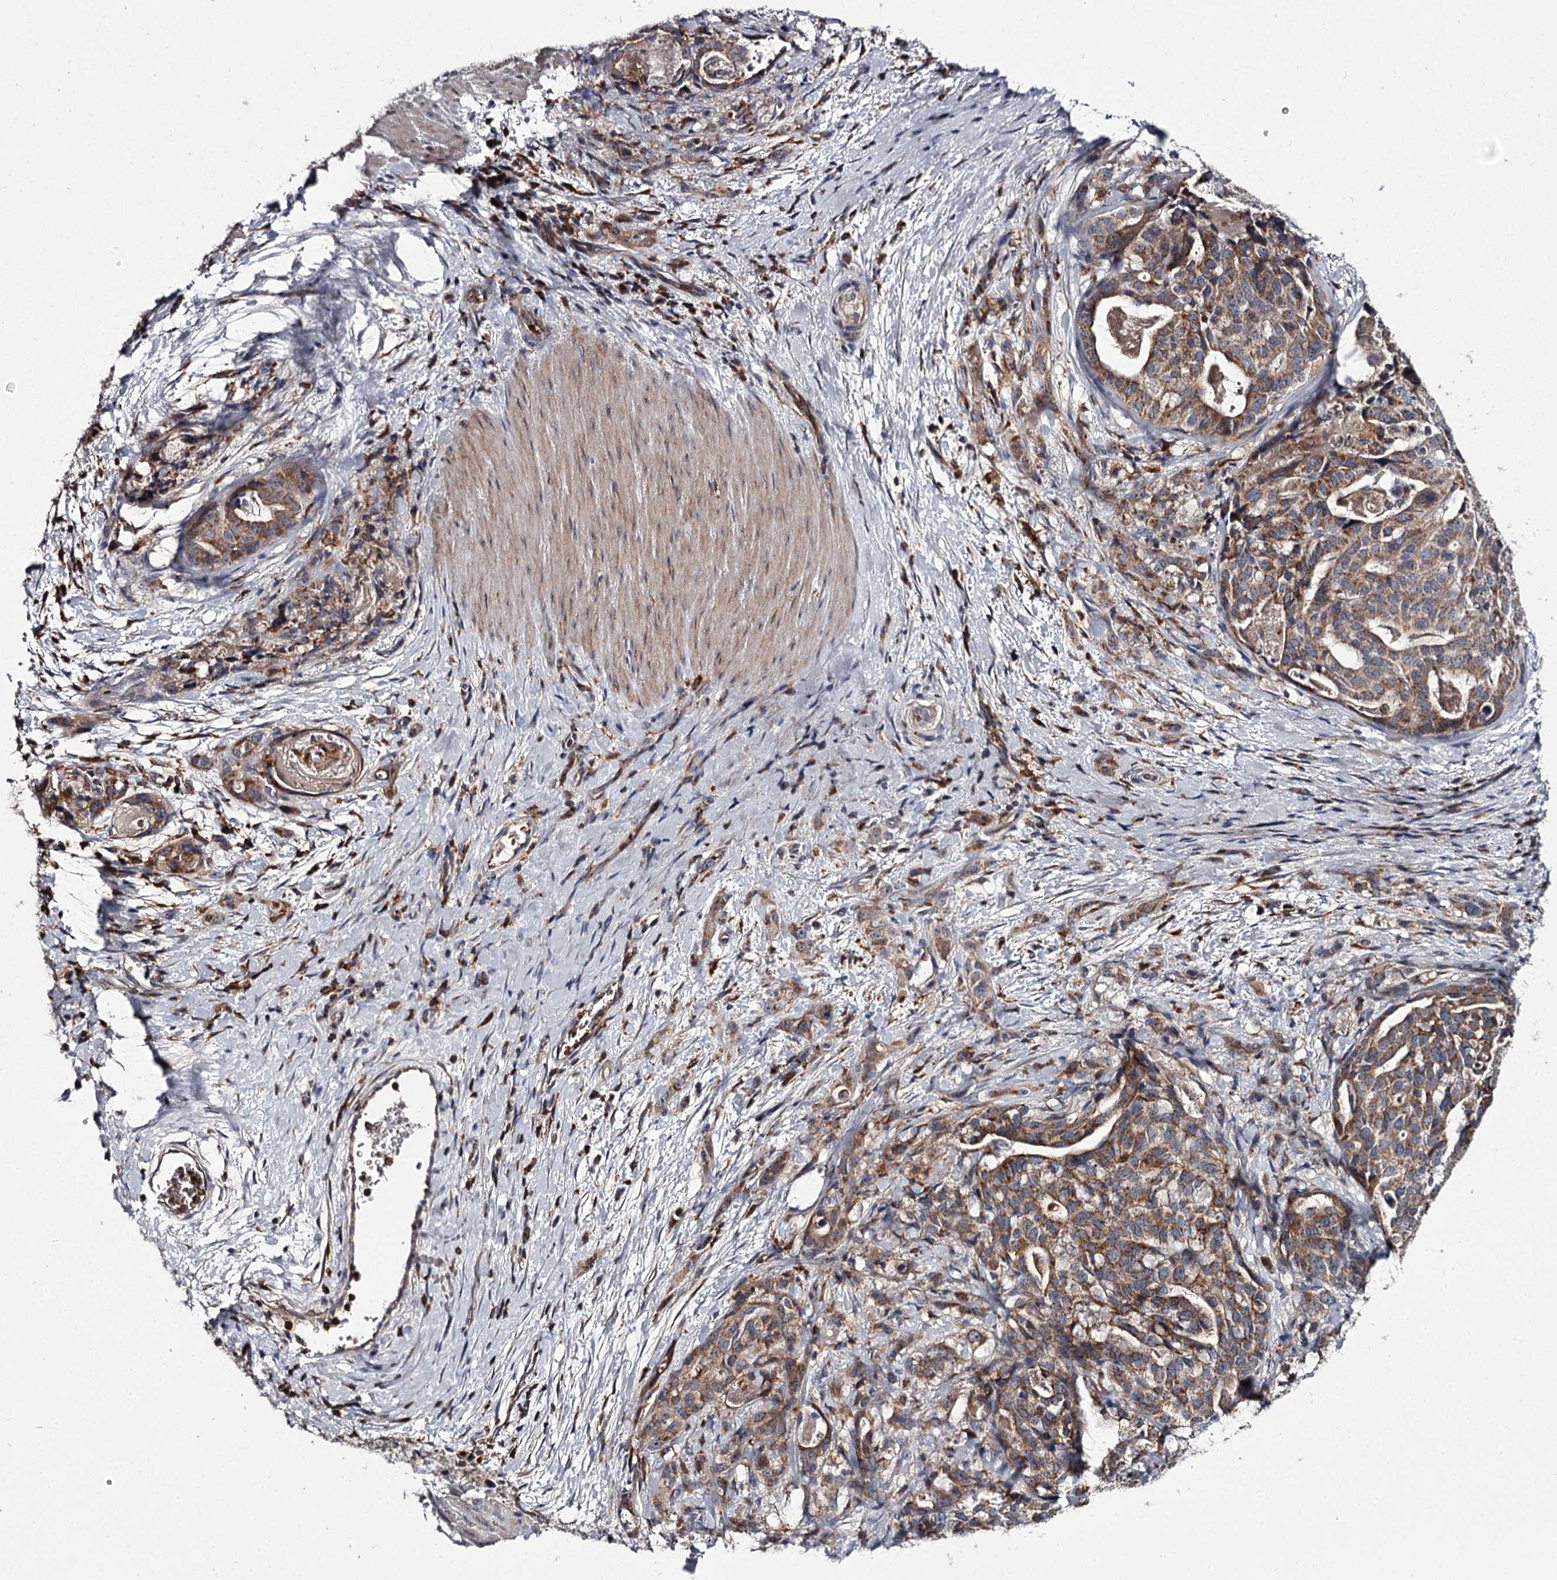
{"staining": {"intensity": "moderate", "quantity": ">75%", "location": "cytoplasmic/membranous"}, "tissue": "stomach cancer", "cell_type": "Tumor cells", "image_type": "cancer", "snomed": [{"axis": "morphology", "description": "Adenocarcinoma, NOS"}, {"axis": "topography", "description": "Stomach"}], "caption": "An image of stomach cancer stained for a protein demonstrates moderate cytoplasmic/membranous brown staining in tumor cells.", "gene": "RASSF6", "patient": {"sex": "male", "age": 48}}